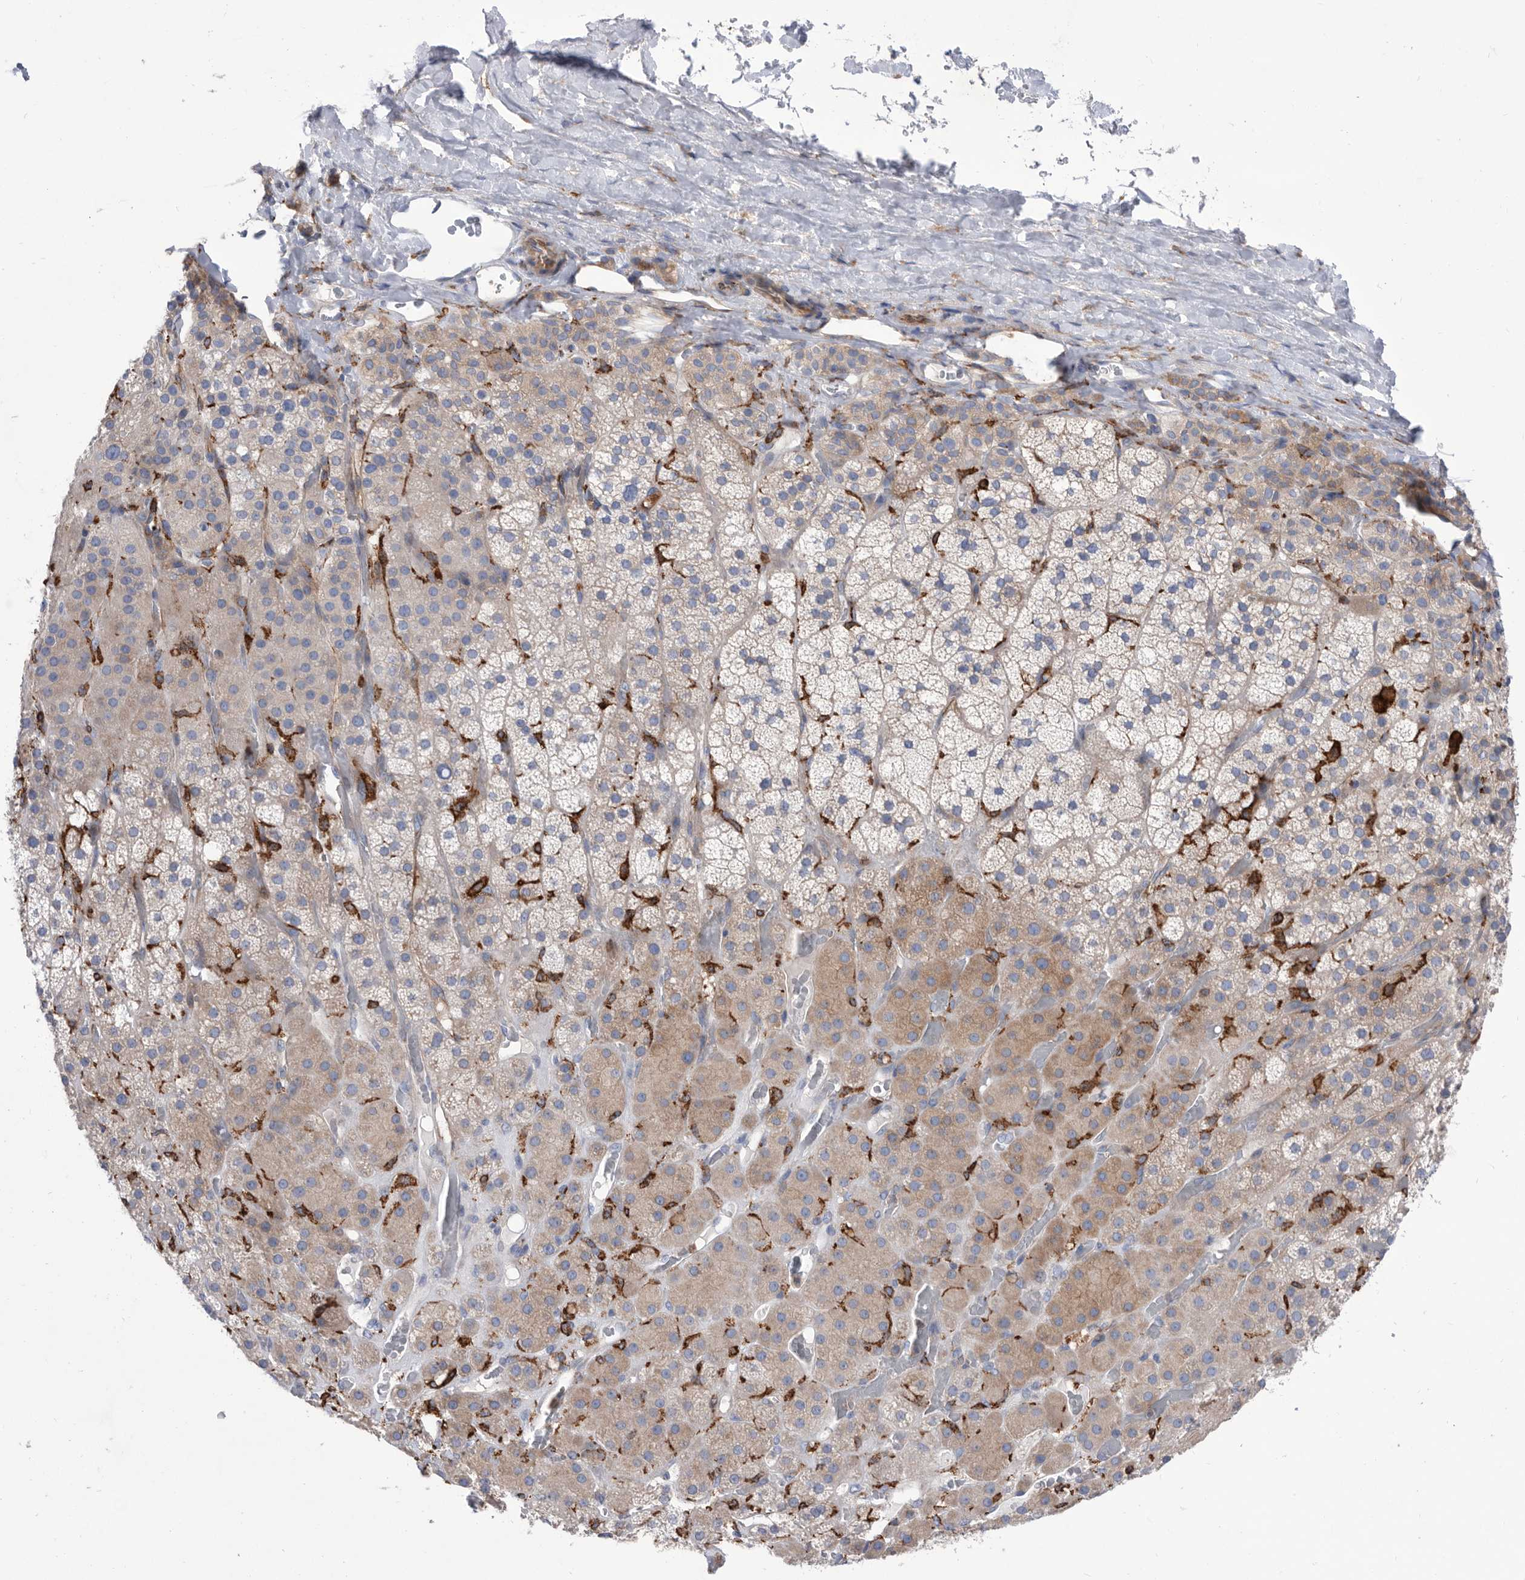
{"staining": {"intensity": "moderate", "quantity": "25%-75%", "location": "cytoplasmic/membranous"}, "tissue": "adrenal gland", "cell_type": "Glandular cells", "image_type": "normal", "snomed": [{"axis": "morphology", "description": "Normal tissue, NOS"}, {"axis": "topography", "description": "Adrenal gland"}], "caption": "This is a photomicrograph of IHC staining of benign adrenal gland, which shows moderate positivity in the cytoplasmic/membranous of glandular cells.", "gene": "SMG7", "patient": {"sex": "male", "age": 57}}